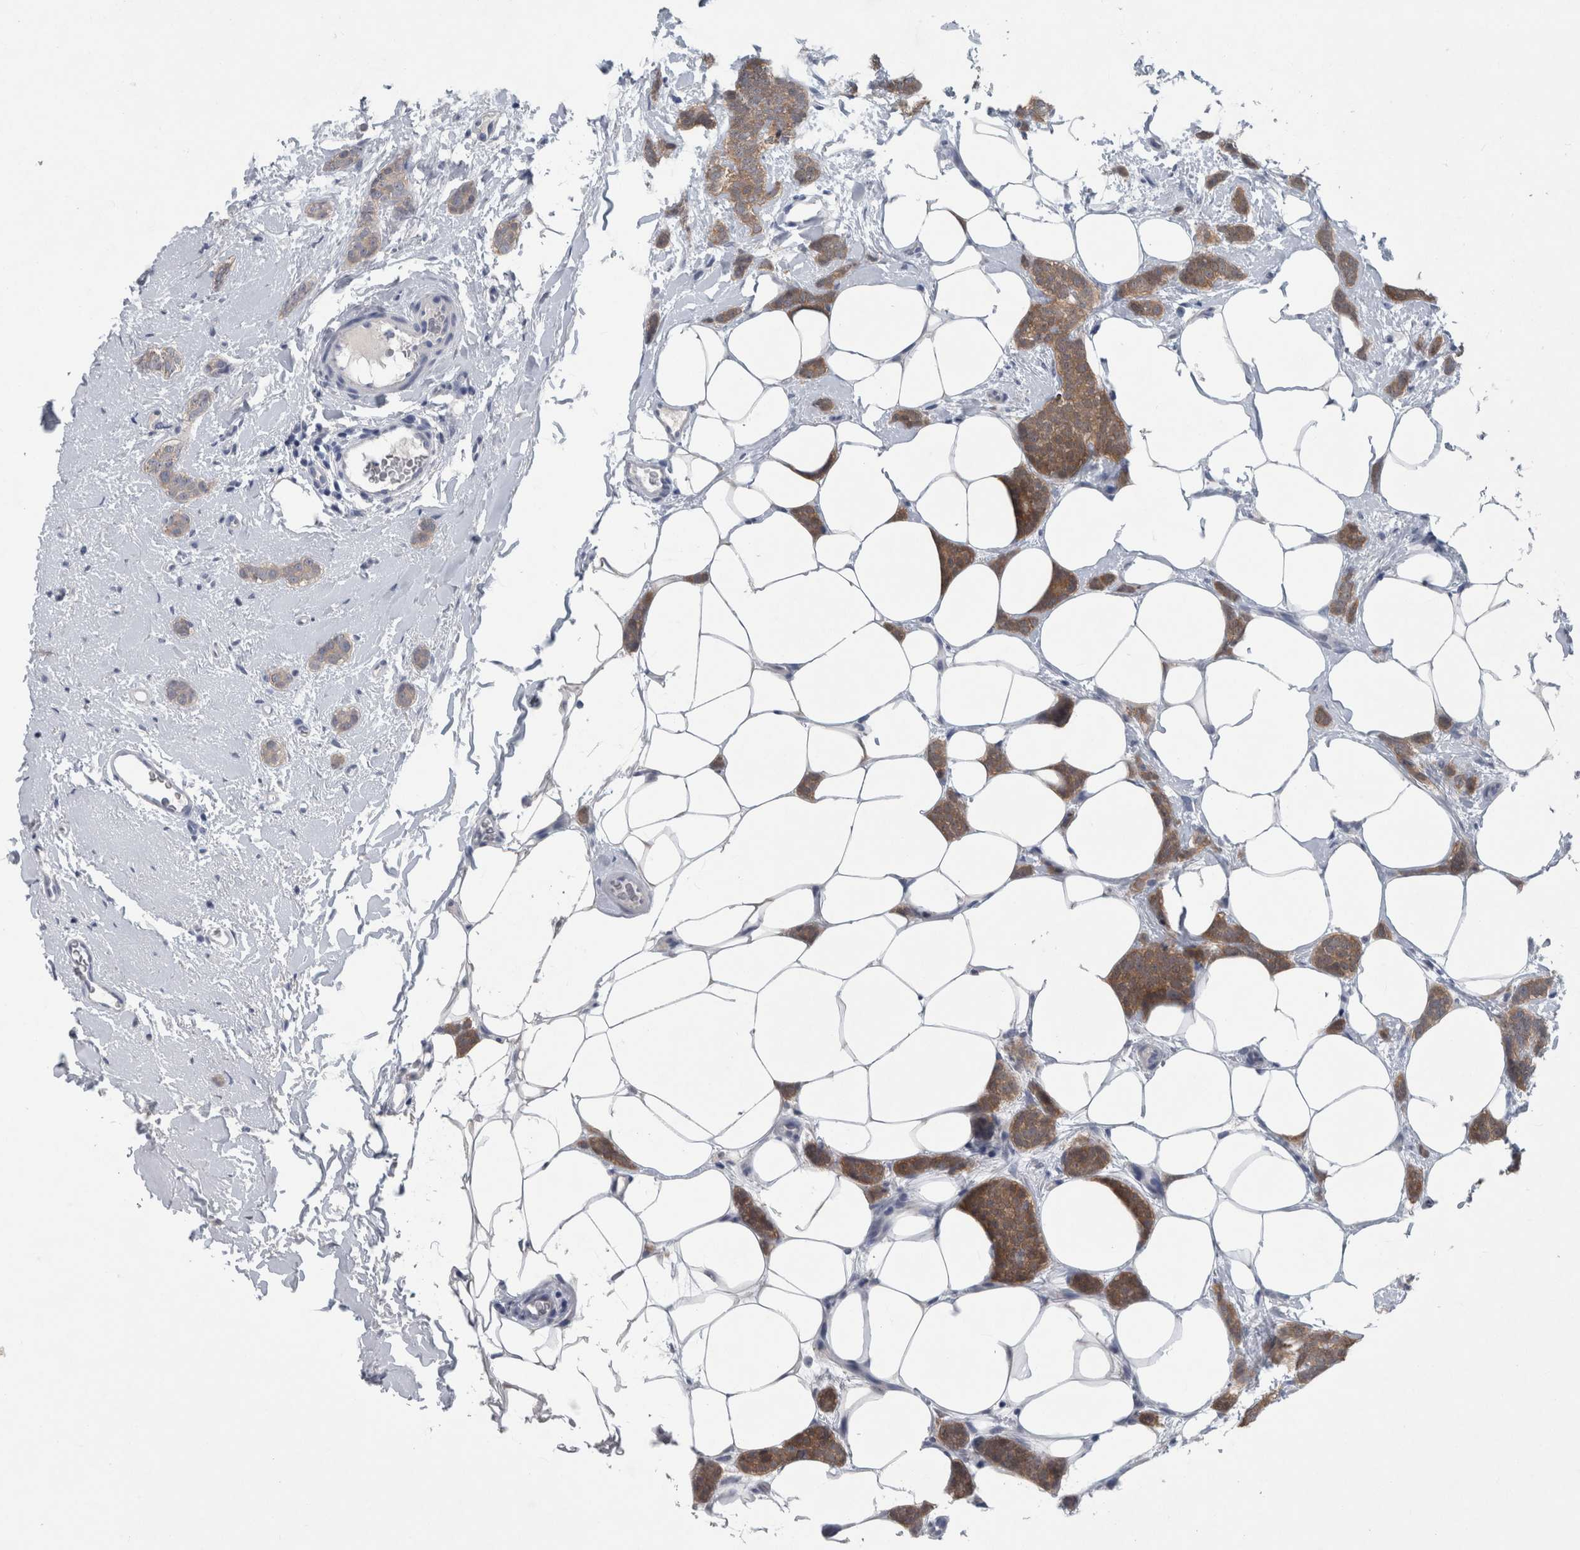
{"staining": {"intensity": "moderate", "quantity": ">75%", "location": "cytoplasmic/membranous"}, "tissue": "breast cancer", "cell_type": "Tumor cells", "image_type": "cancer", "snomed": [{"axis": "morphology", "description": "Lobular carcinoma"}, {"axis": "topography", "description": "Skin"}, {"axis": "topography", "description": "Breast"}], "caption": "High-magnification brightfield microscopy of lobular carcinoma (breast) stained with DAB (3,3'-diaminobenzidine) (brown) and counterstained with hematoxylin (blue). tumor cells exhibit moderate cytoplasmic/membranous staining is identified in about>75% of cells. (IHC, brightfield microscopy, high magnification).", "gene": "FAM83H", "patient": {"sex": "female", "age": 46}}